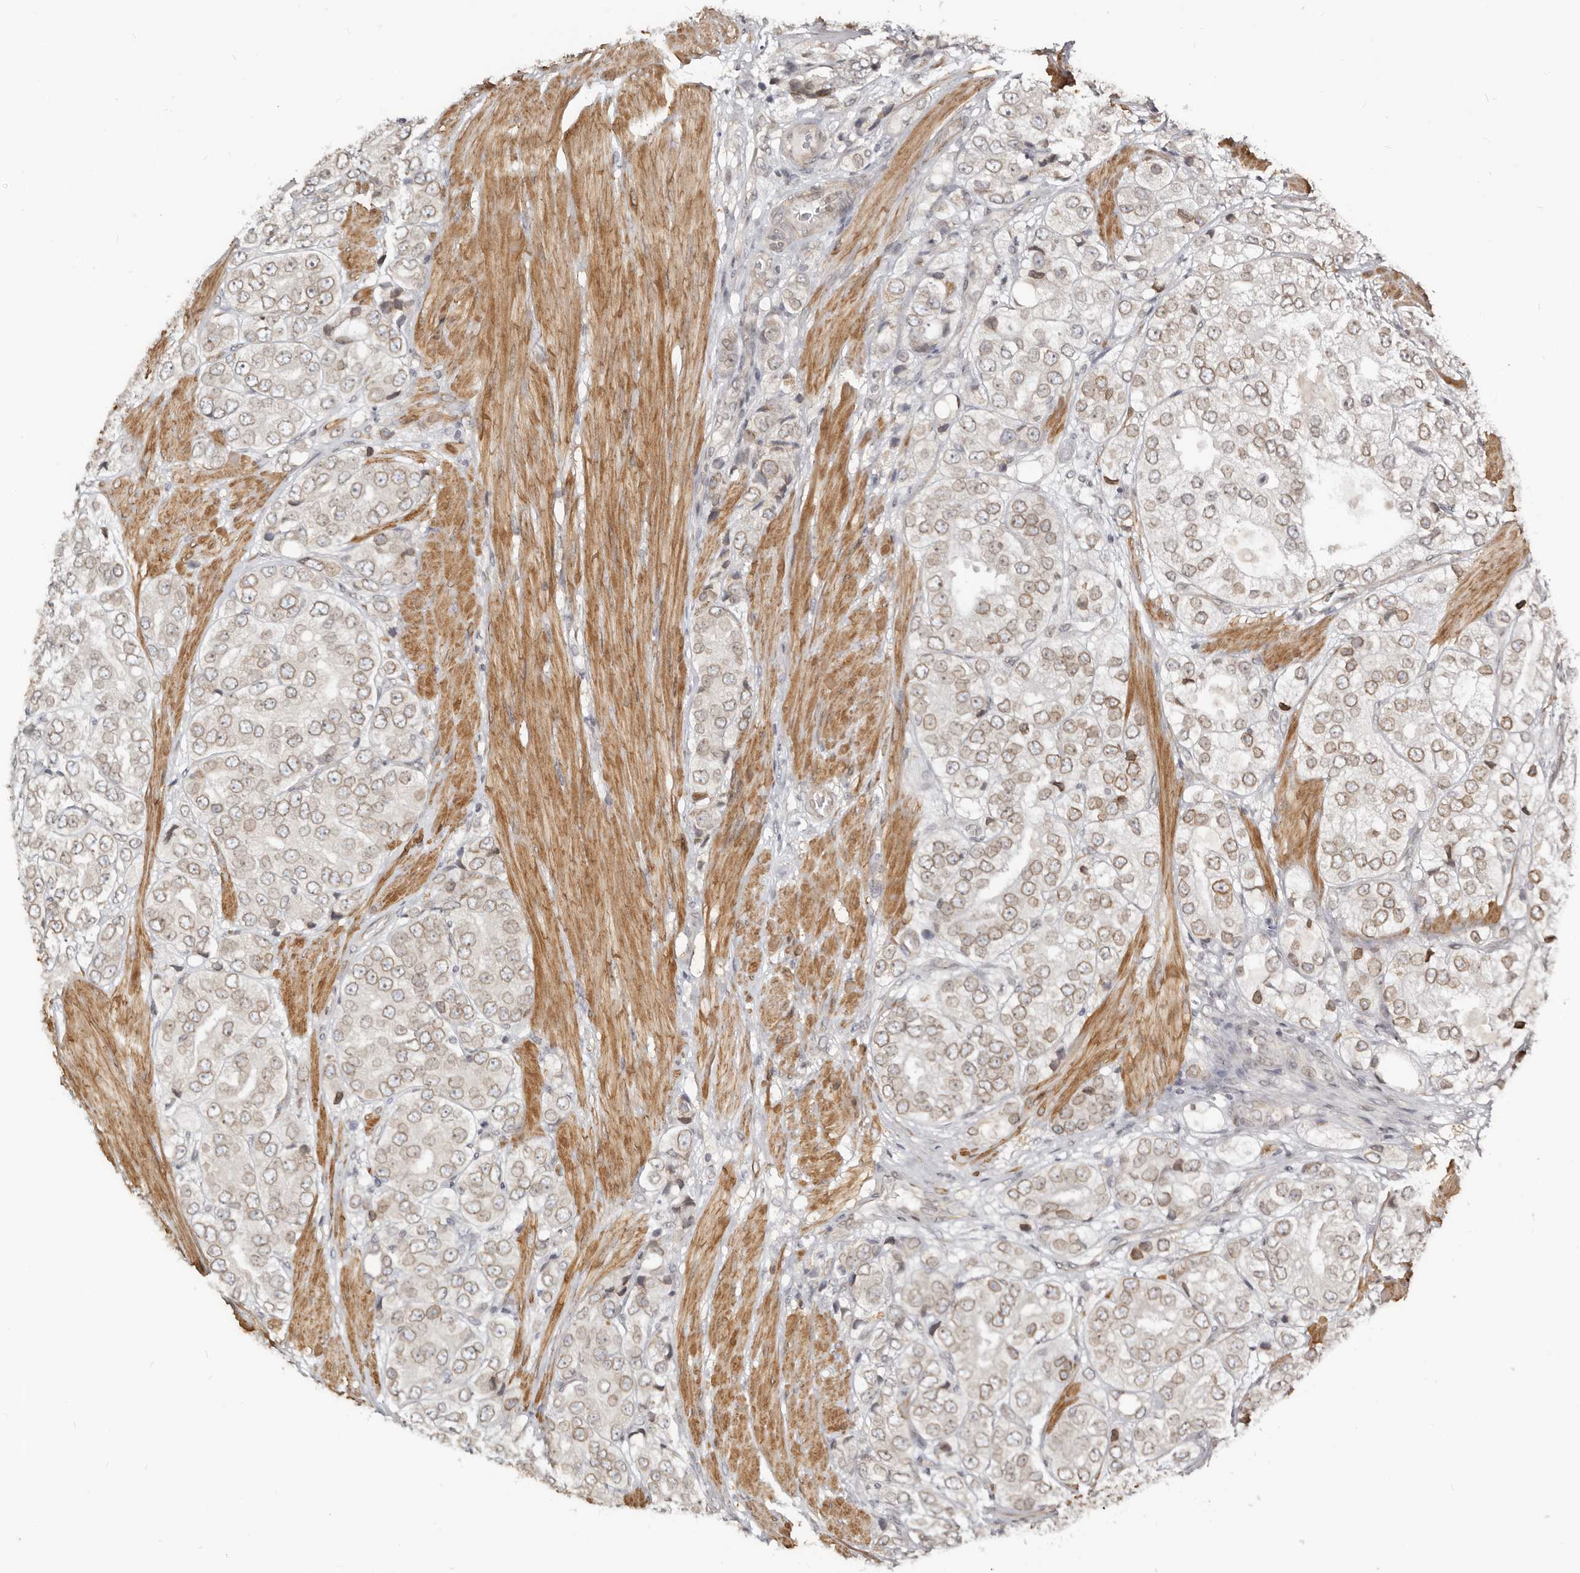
{"staining": {"intensity": "weak", "quantity": "<25%", "location": "cytoplasmic/membranous,nuclear"}, "tissue": "prostate cancer", "cell_type": "Tumor cells", "image_type": "cancer", "snomed": [{"axis": "morphology", "description": "Adenocarcinoma, High grade"}, {"axis": "topography", "description": "Prostate"}], "caption": "IHC image of neoplastic tissue: adenocarcinoma (high-grade) (prostate) stained with DAB (3,3'-diaminobenzidine) reveals no significant protein expression in tumor cells. (Brightfield microscopy of DAB (3,3'-diaminobenzidine) immunohistochemistry at high magnification).", "gene": "NUP153", "patient": {"sex": "male", "age": 50}}